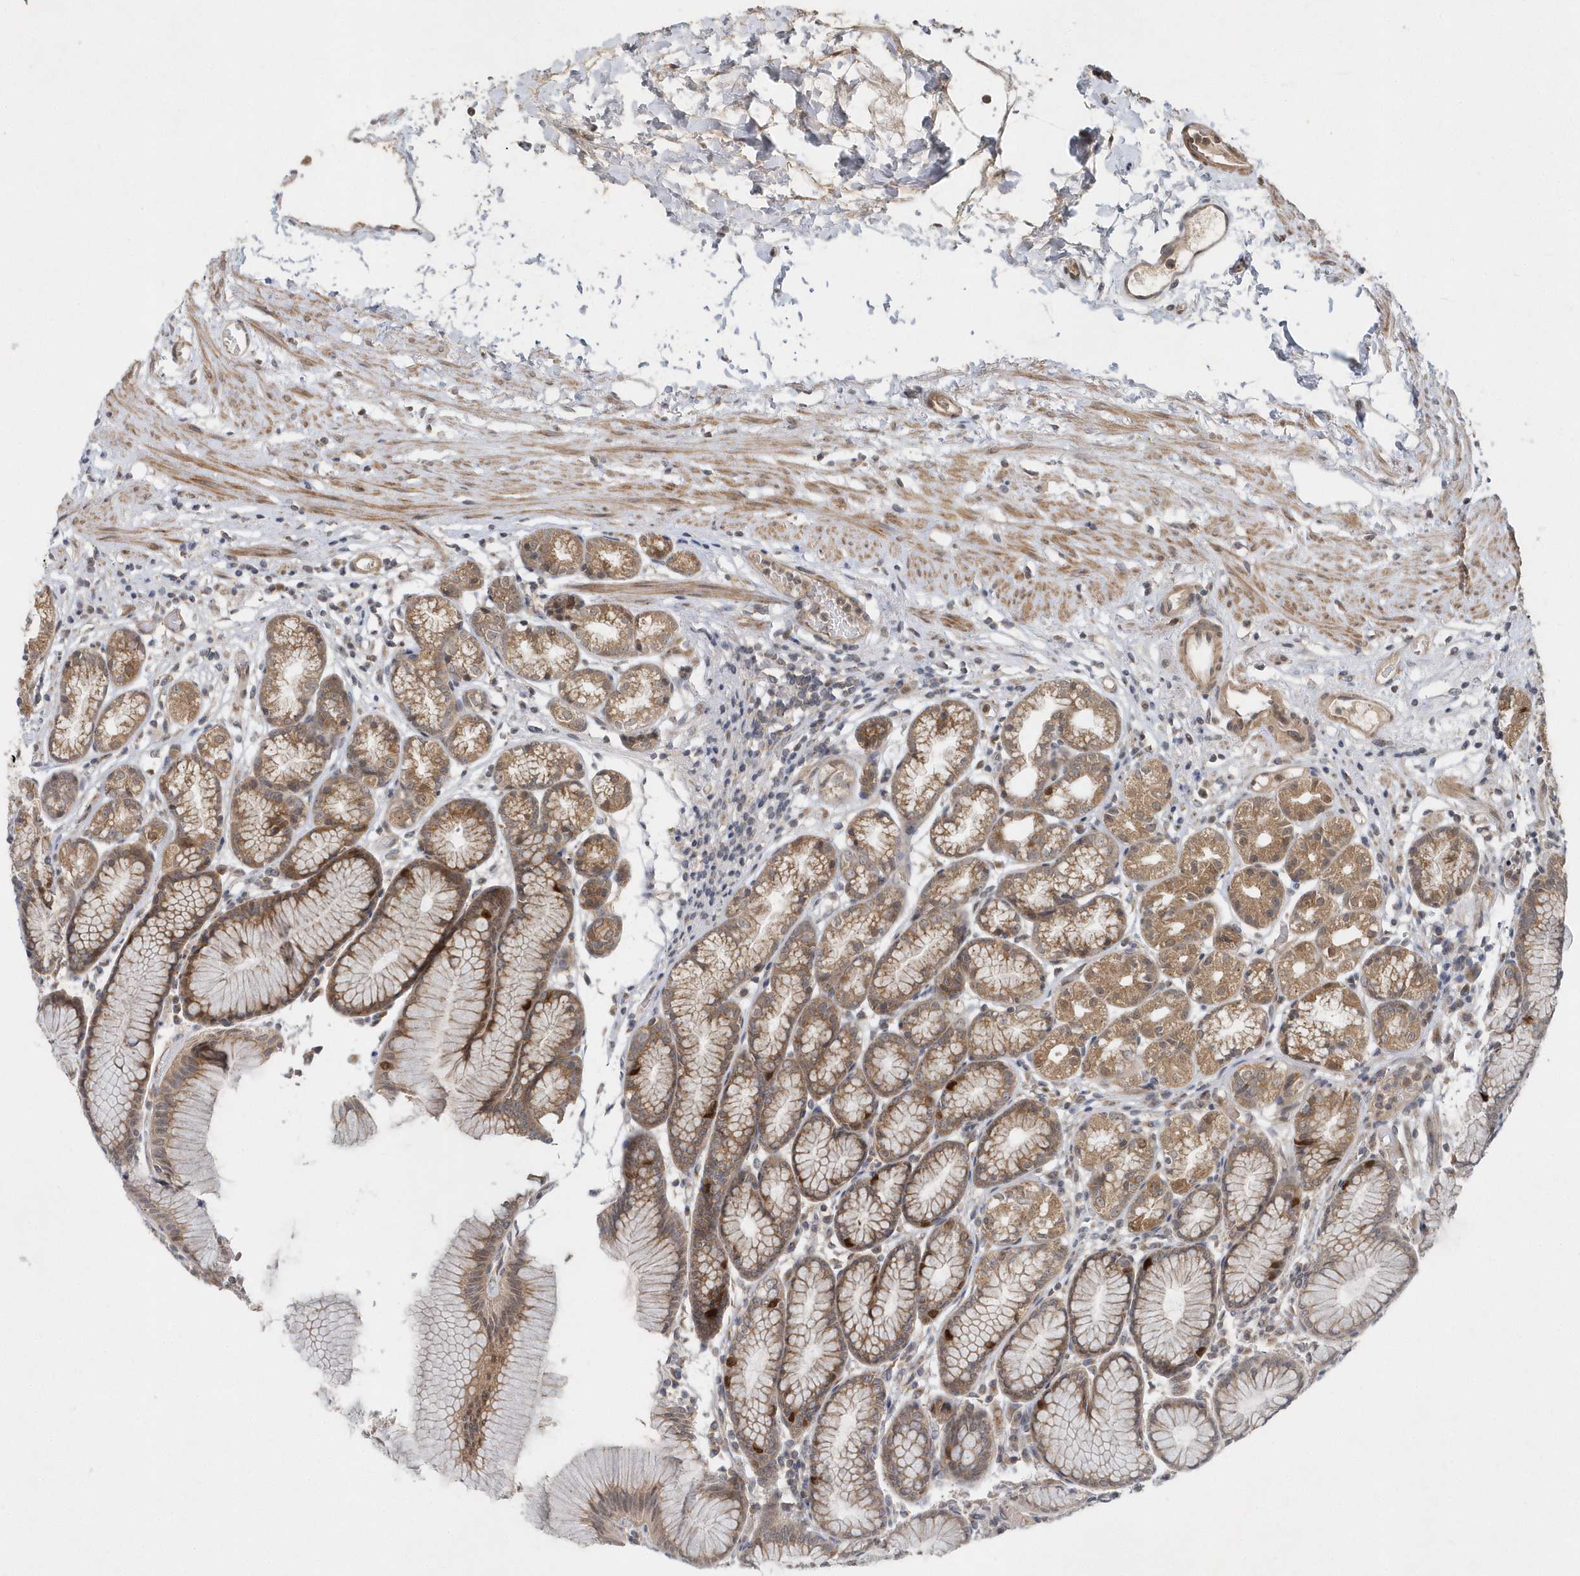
{"staining": {"intensity": "moderate", "quantity": ">75%", "location": "cytoplasmic/membranous,nuclear"}, "tissue": "stomach", "cell_type": "Glandular cells", "image_type": "normal", "snomed": [{"axis": "morphology", "description": "Normal tissue, NOS"}, {"axis": "topography", "description": "Stomach"}], "caption": "Stomach stained for a protein (brown) shows moderate cytoplasmic/membranous,nuclear positive expression in approximately >75% of glandular cells.", "gene": "MXI1", "patient": {"sex": "female", "age": 57}}